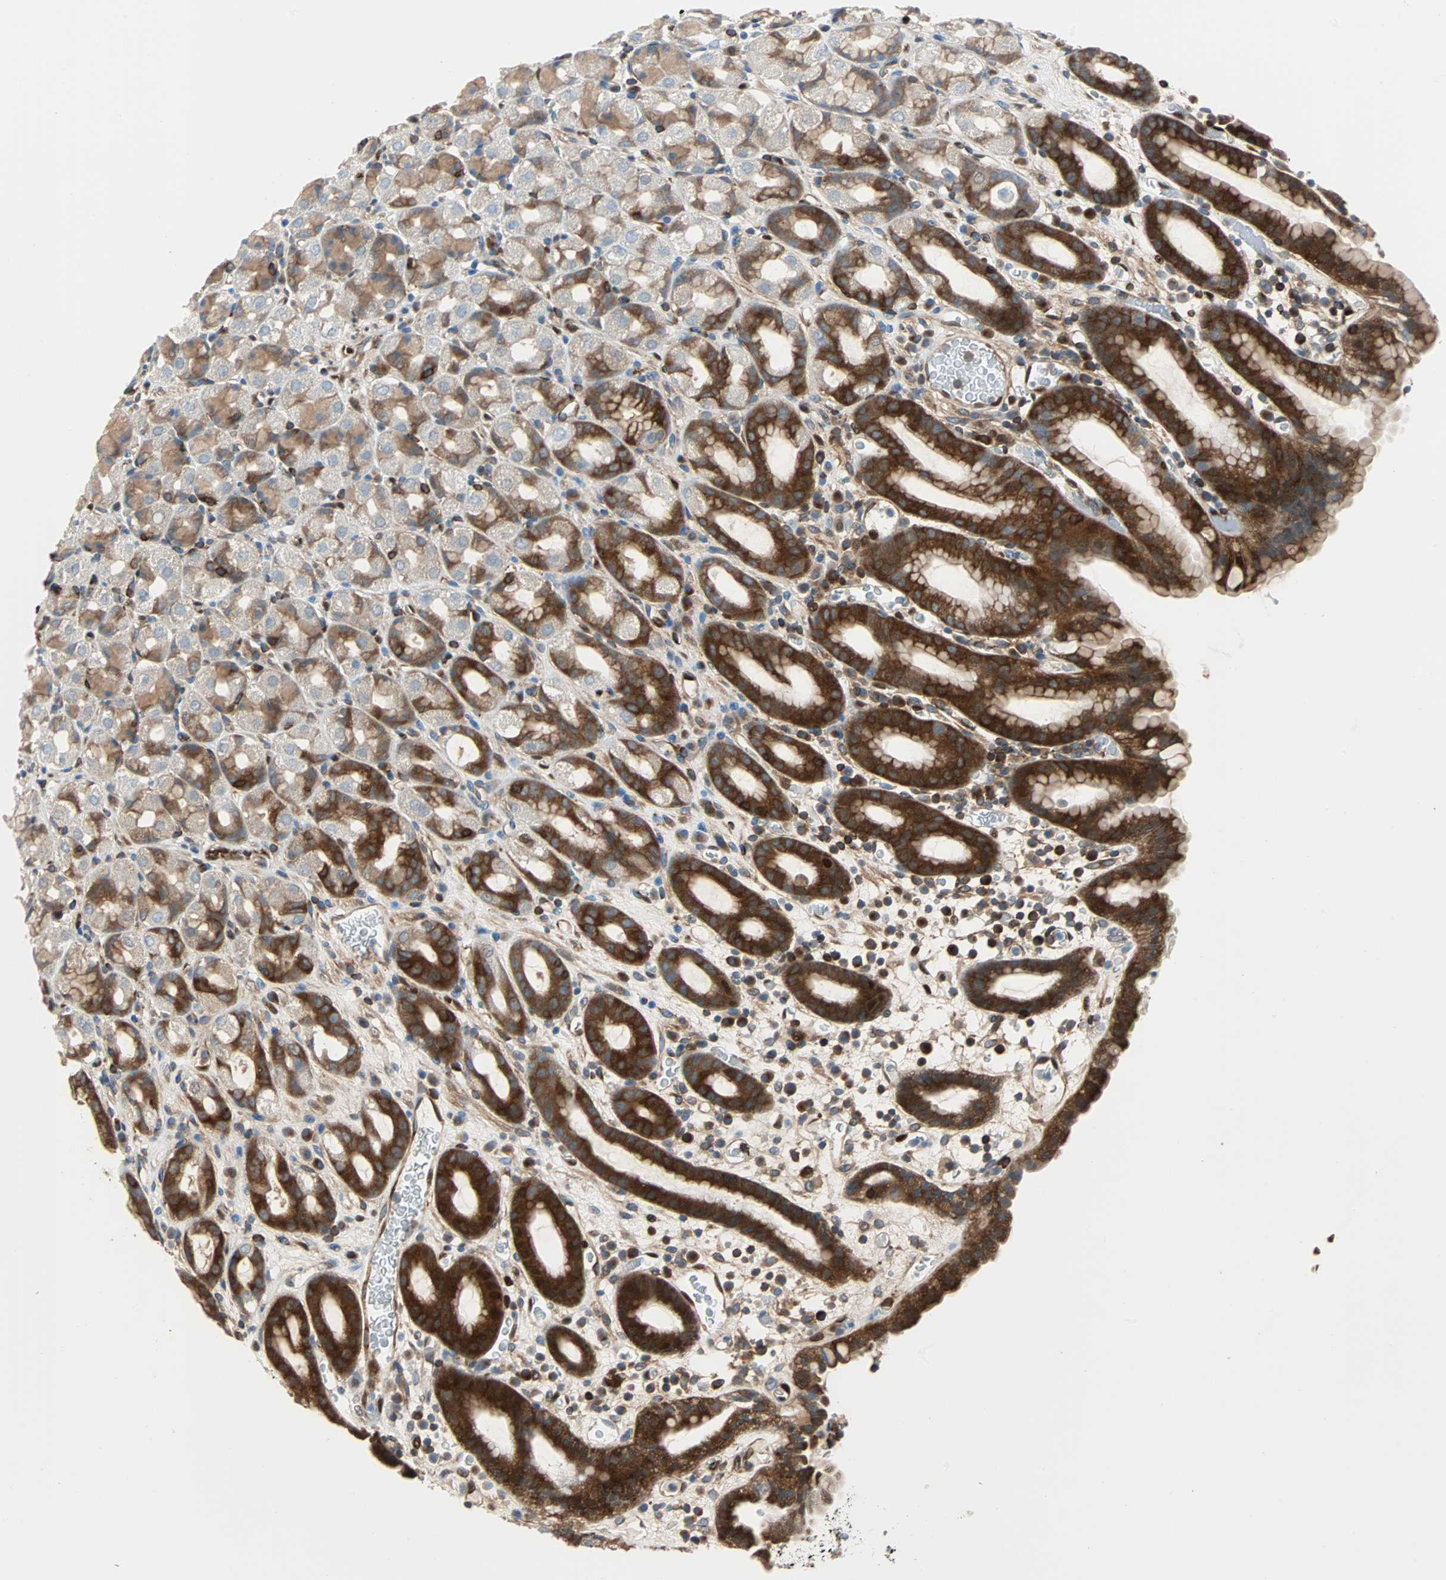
{"staining": {"intensity": "strong", "quantity": "25%-75%", "location": "cytoplasmic/membranous"}, "tissue": "stomach", "cell_type": "Glandular cells", "image_type": "normal", "snomed": [{"axis": "morphology", "description": "Normal tissue, NOS"}, {"axis": "topography", "description": "Stomach, upper"}], "caption": "This image shows immunohistochemistry (IHC) staining of normal stomach, with high strong cytoplasmic/membranous positivity in approximately 25%-75% of glandular cells.", "gene": "RELA", "patient": {"sex": "male", "age": 68}}